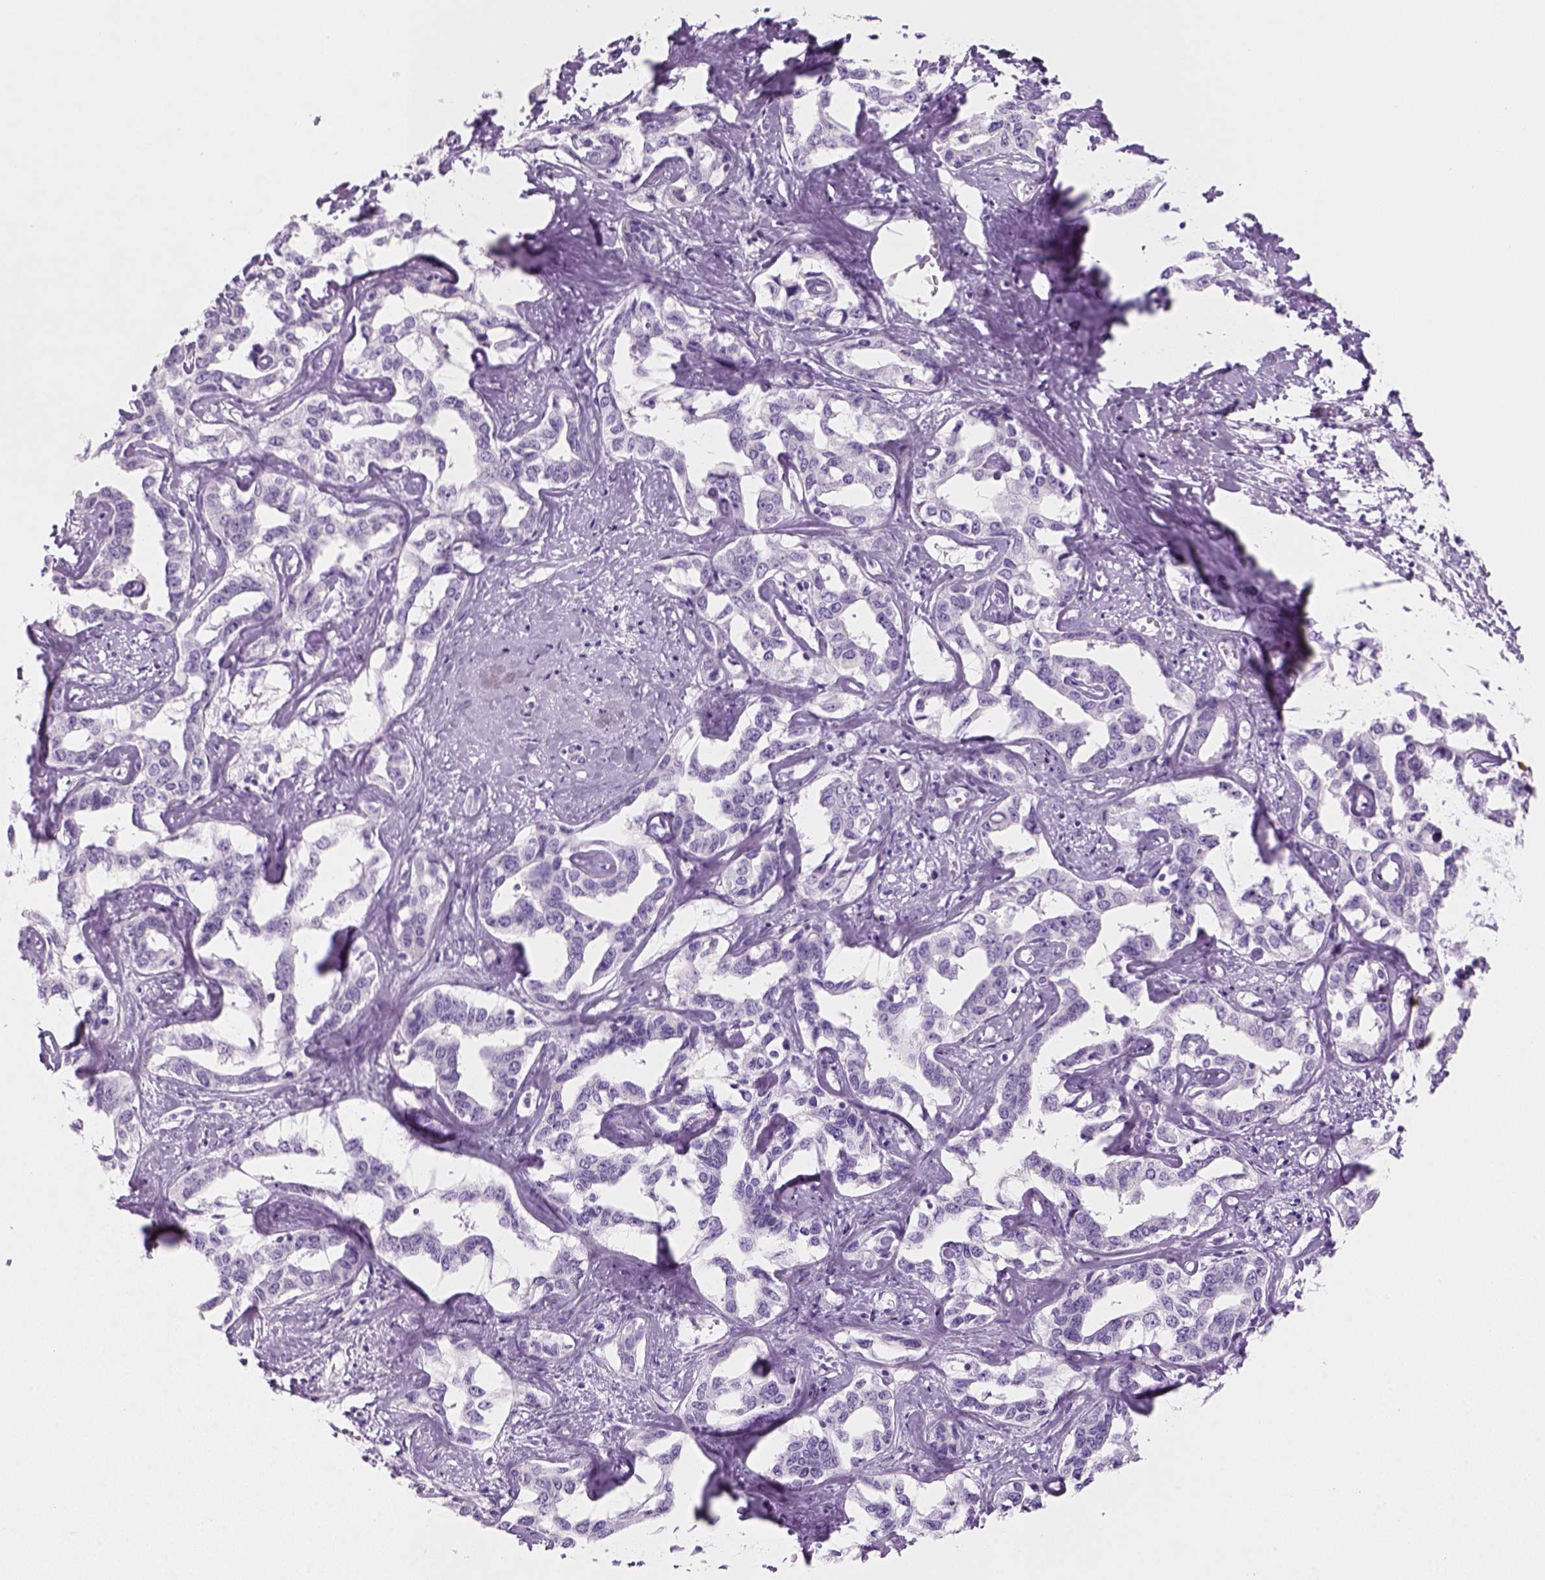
{"staining": {"intensity": "negative", "quantity": "none", "location": "none"}, "tissue": "liver cancer", "cell_type": "Tumor cells", "image_type": "cancer", "snomed": [{"axis": "morphology", "description": "Cholangiocarcinoma"}, {"axis": "topography", "description": "Liver"}], "caption": "IHC histopathology image of neoplastic tissue: cholangiocarcinoma (liver) stained with DAB (3,3'-diaminobenzidine) reveals no significant protein positivity in tumor cells. (DAB (3,3'-diaminobenzidine) IHC visualized using brightfield microscopy, high magnification).", "gene": "KRTAP11-1", "patient": {"sex": "male", "age": 59}}